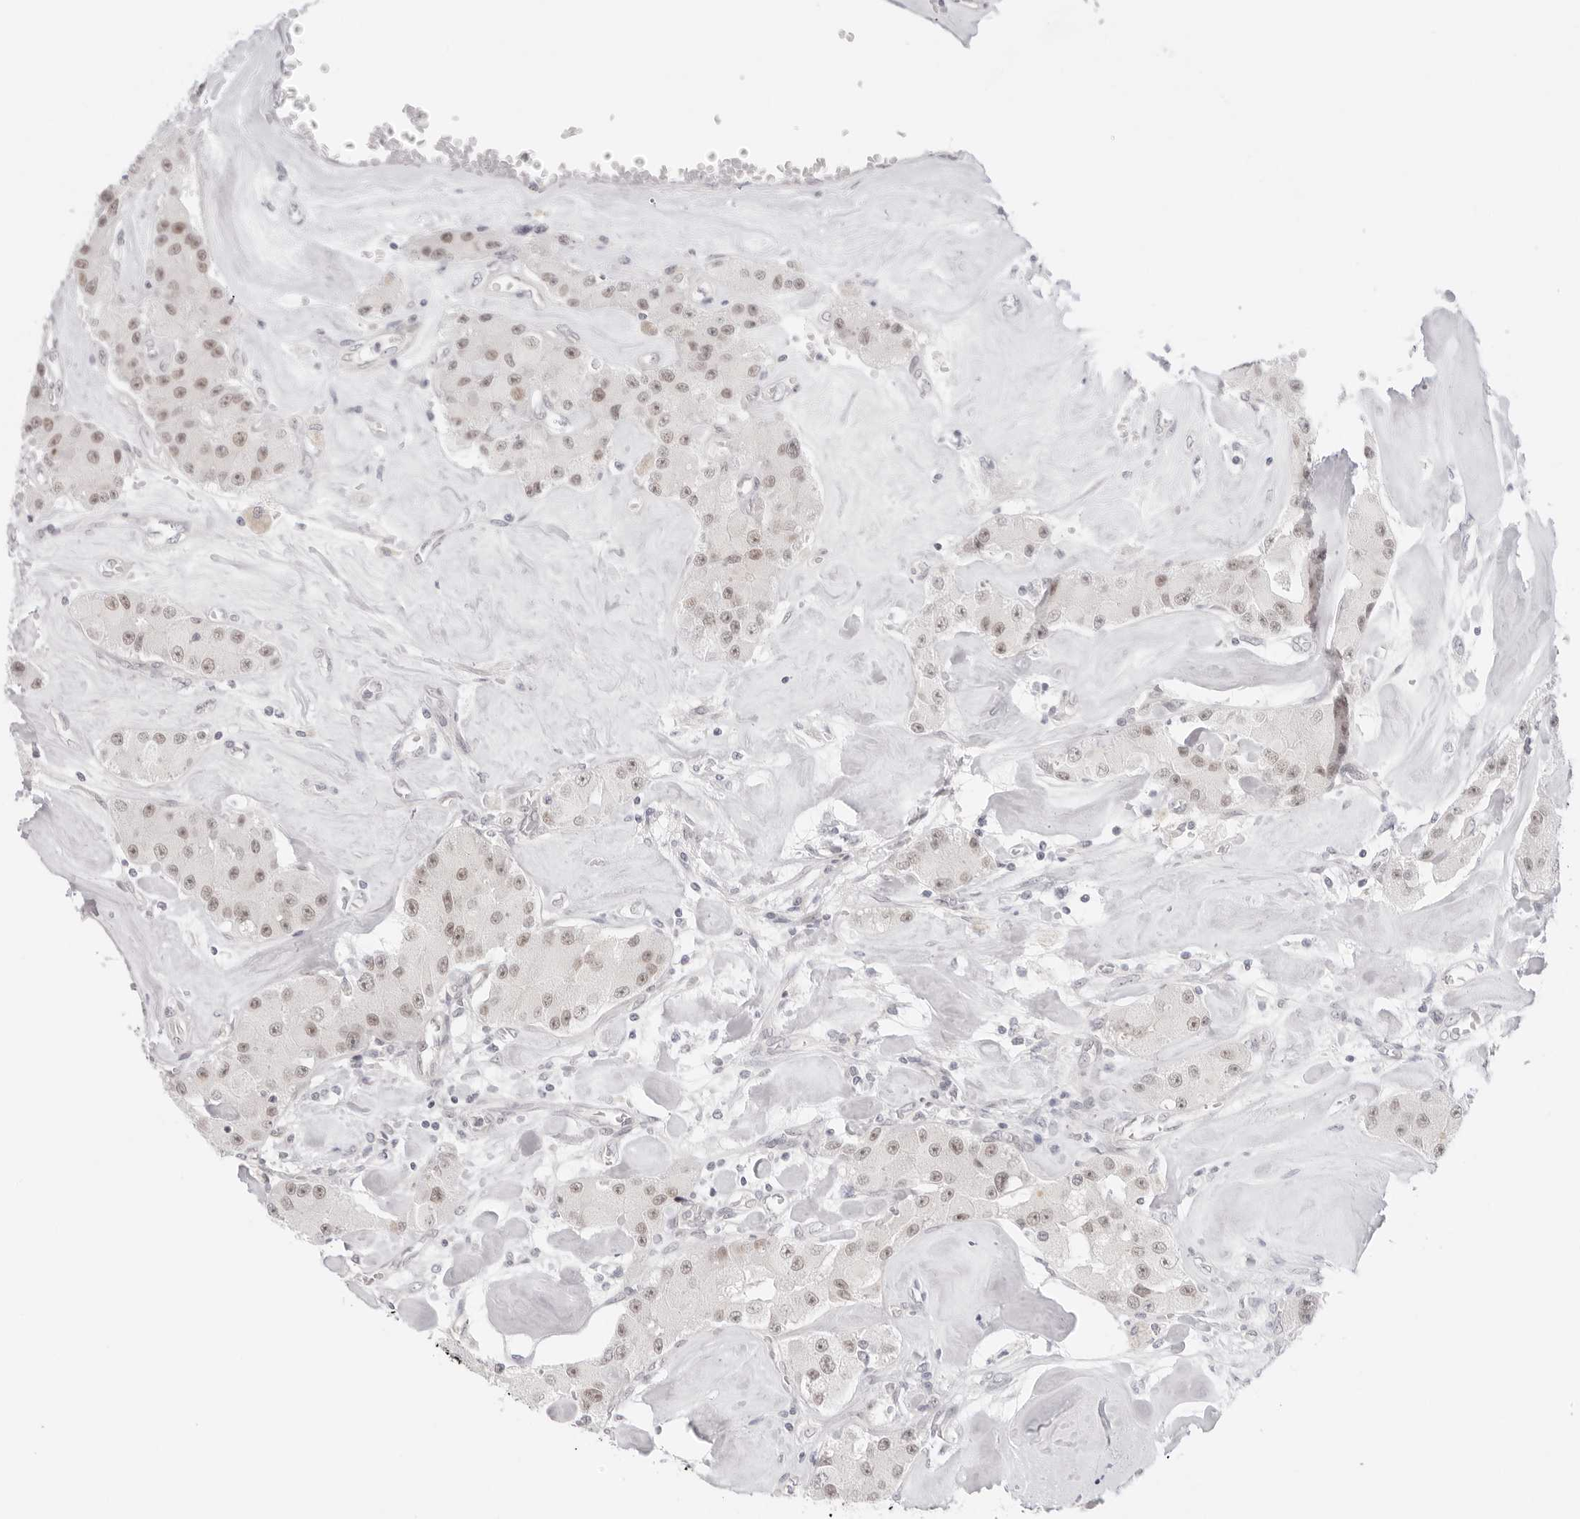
{"staining": {"intensity": "weak", "quantity": "25%-75%", "location": "nuclear"}, "tissue": "carcinoid", "cell_type": "Tumor cells", "image_type": "cancer", "snomed": [{"axis": "morphology", "description": "Carcinoid, malignant, NOS"}, {"axis": "topography", "description": "Pancreas"}], "caption": "Brown immunohistochemical staining in carcinoid displays weak nuclear expression in about 25%-75% of tumor cells.", "gene": "MED18", "patient": {"sex": "male", "age": 41}}